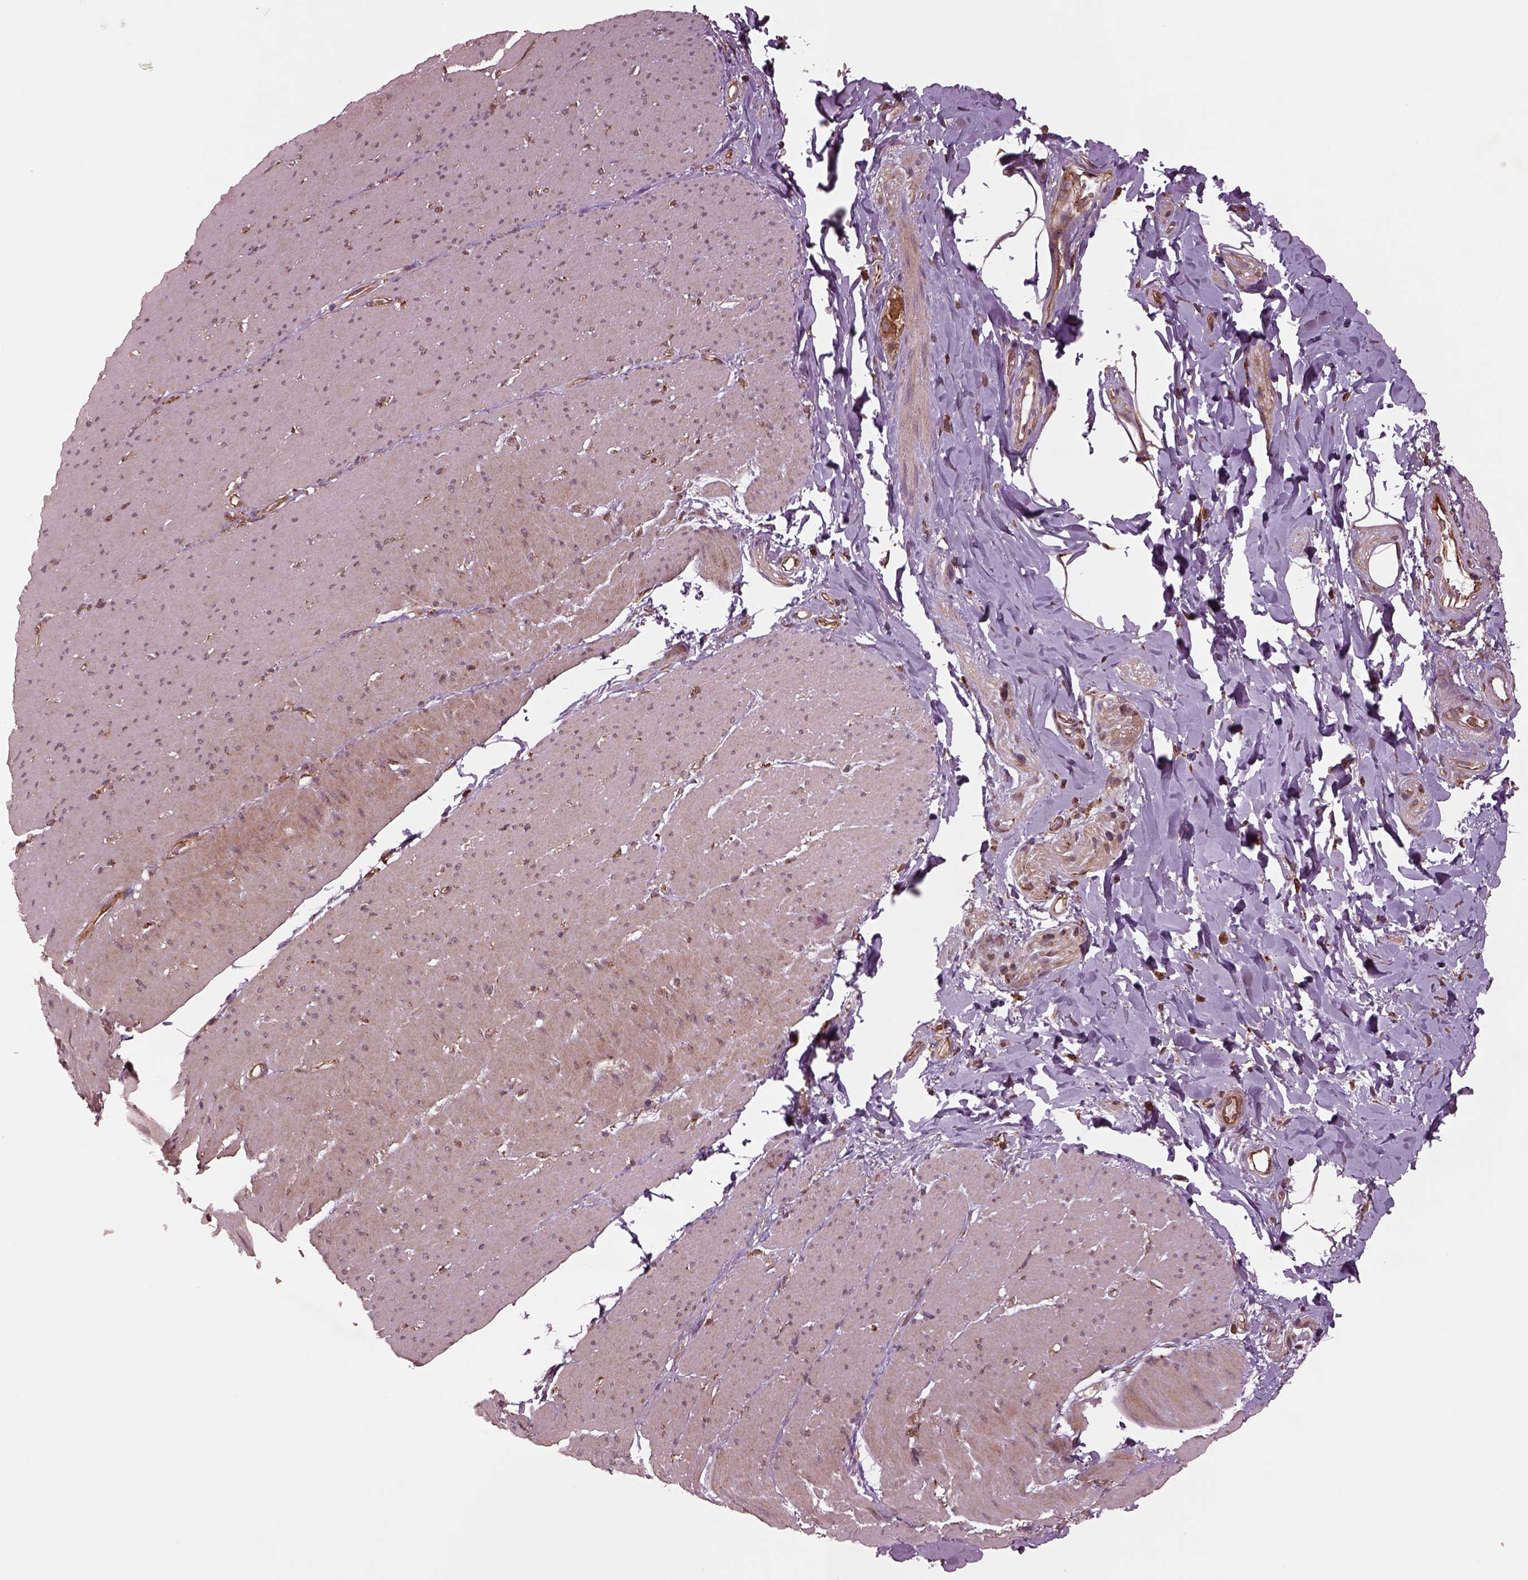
{"staining": {"intensity": "weak", "quantity": "25%-75%", "location": "cytoplasmic/membranous"}, "tissue": "smooth muscle", "cell_type": "Smooth muscle cells", "image_type": "normal", "snomed": [{"axis": "morphology", "description": "Normal tissue, NOS"}, {"axis": "topography", "description": "Smooth muscle"}, {"axis": "topography", "description": "Rectum"}], "caption": "A low amount of weak cytoplasmic/membranous positivity is appreciated in about 25%-75% of smooth muscle cells in unremarkable smooth muscle.", "gene": "WASHC2A", "patient": {"sex": "male", "age": 53}}